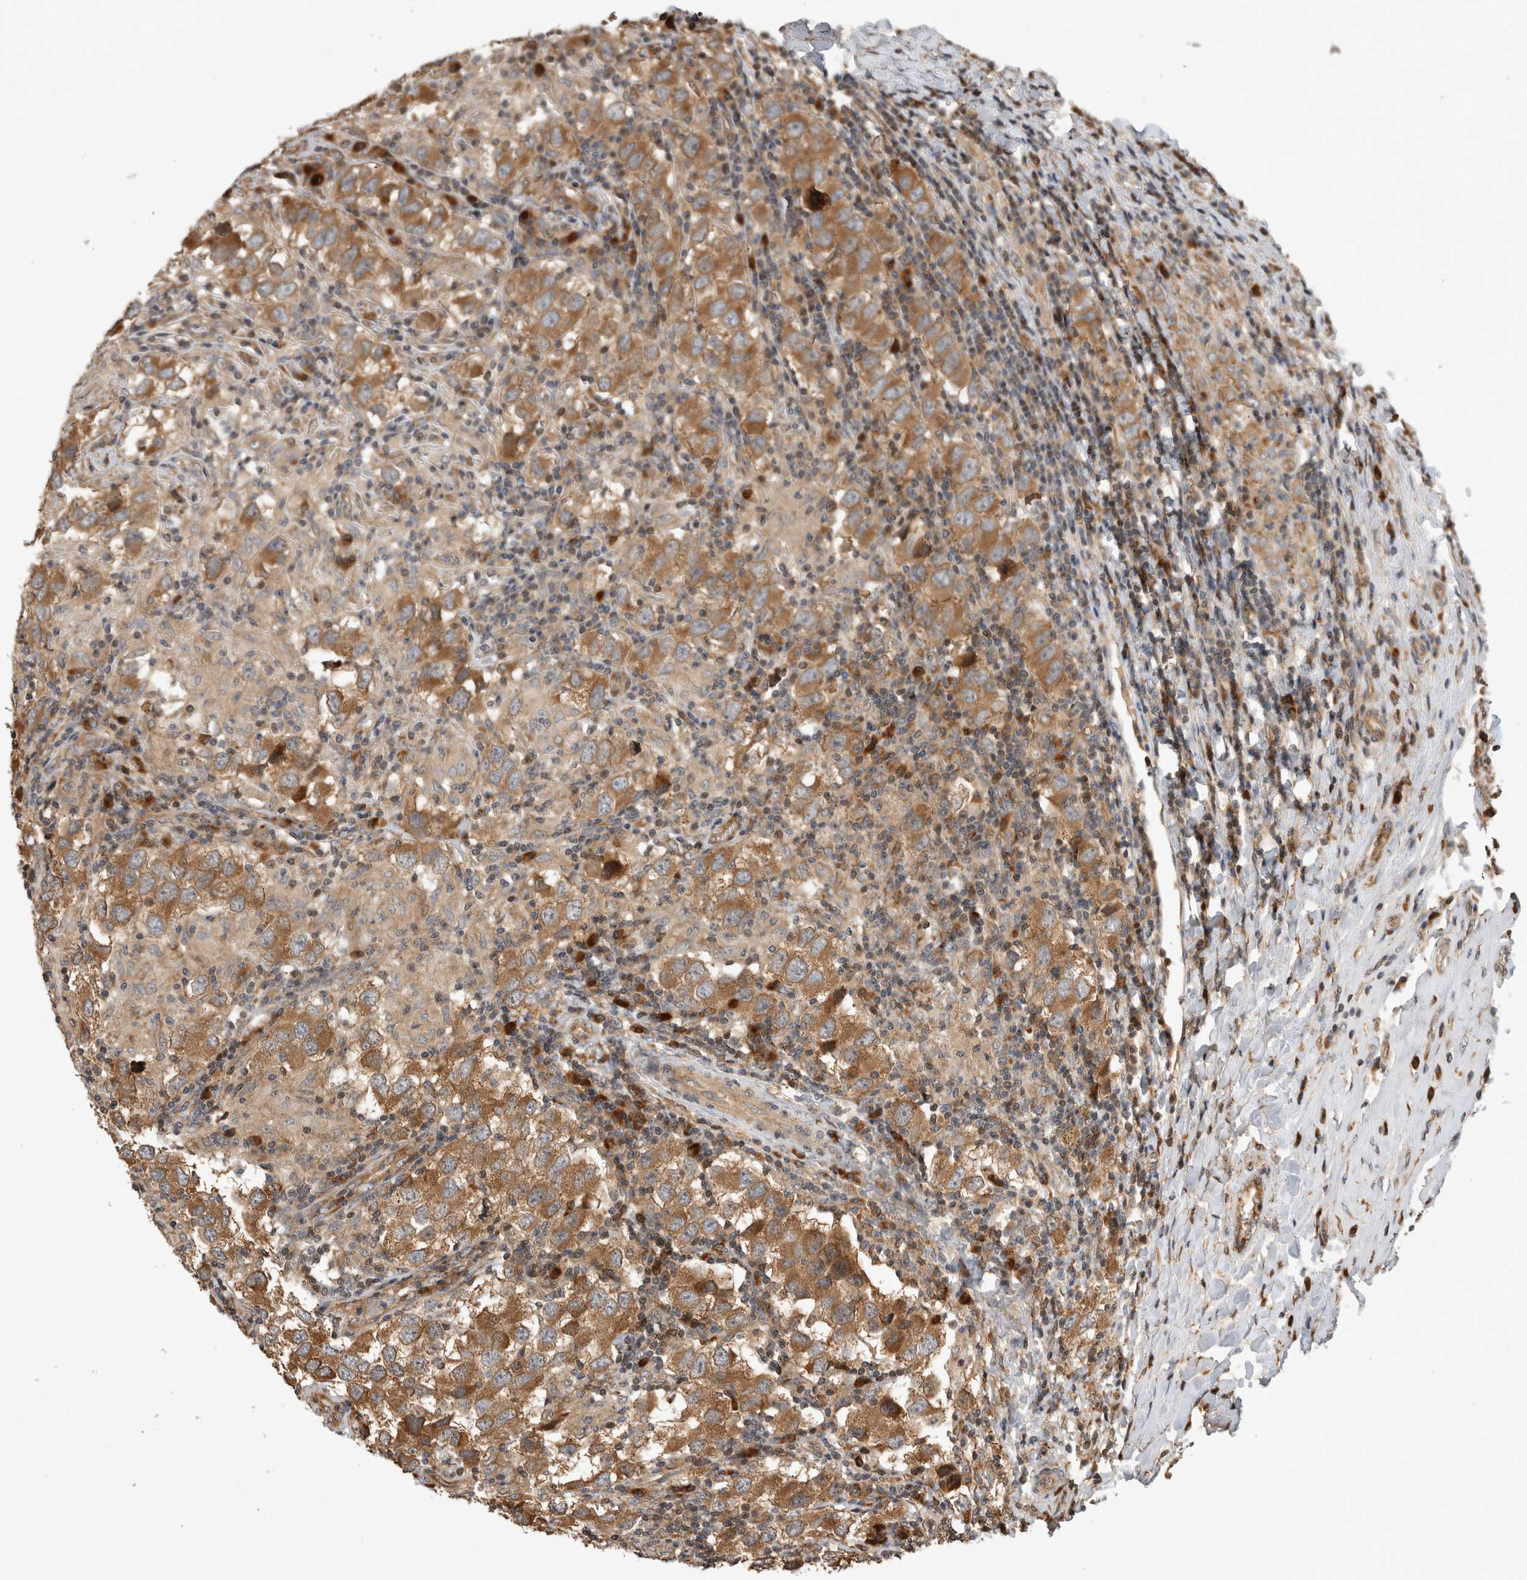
{"staining": {"intensity": "moderate", "quantity": ">75%", "location": "cytoplasmic/membranous"}, "tissue": "testis cancer", "cell_type": "Tumor cells", "image_type": "cancer", "snomed": [{"axis": "morphology", "description": "Carcinoma, Embryonal, NOS"}, {"axis": "topography", "description": "Testis"}], "caption": "Immunohistochemical staining of testis embryonal carcinoma shows medium levels of moderate cytoplasmic/membranous positivity in approximately >75% of tumor cells.", "gene": "PCDHB15", "patient": {"sex": "male", "age": 21}}